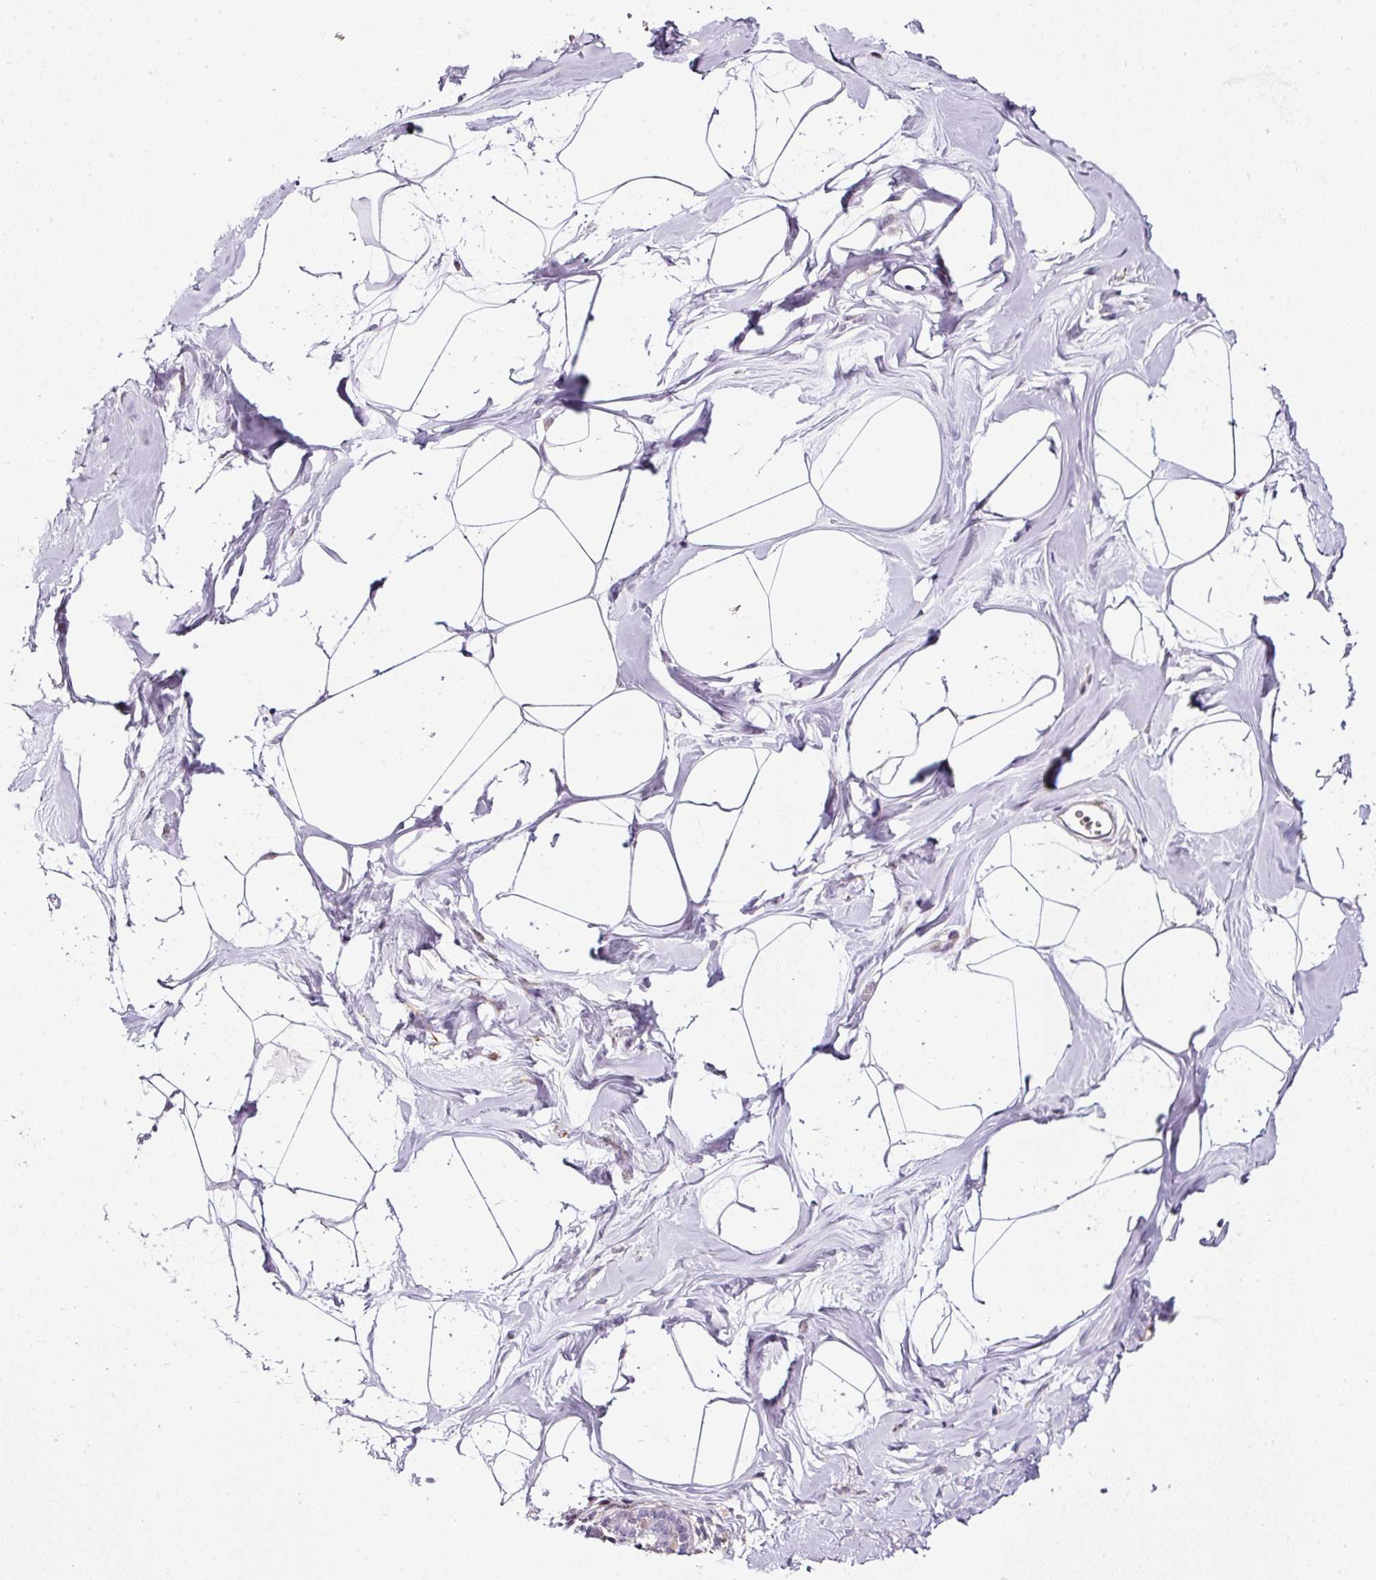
{"staining": {"intensity": "negative", "quantity": "none", "location": "none"}, "tissue": "breast", "cell_type": "Adipocytes", "image_type": "normal", "snomed": [{"axis": "morphology", "description": "Normal tissue, NOS"}, {"axis": "topography", "description": "Breast"}], "caption": "A high-resolution image shows IHC staining of normal breast, which displays no significant staining in adipocytes.", "gene": "SCNM1", "patient": {"sex": "female", "age": 45}}